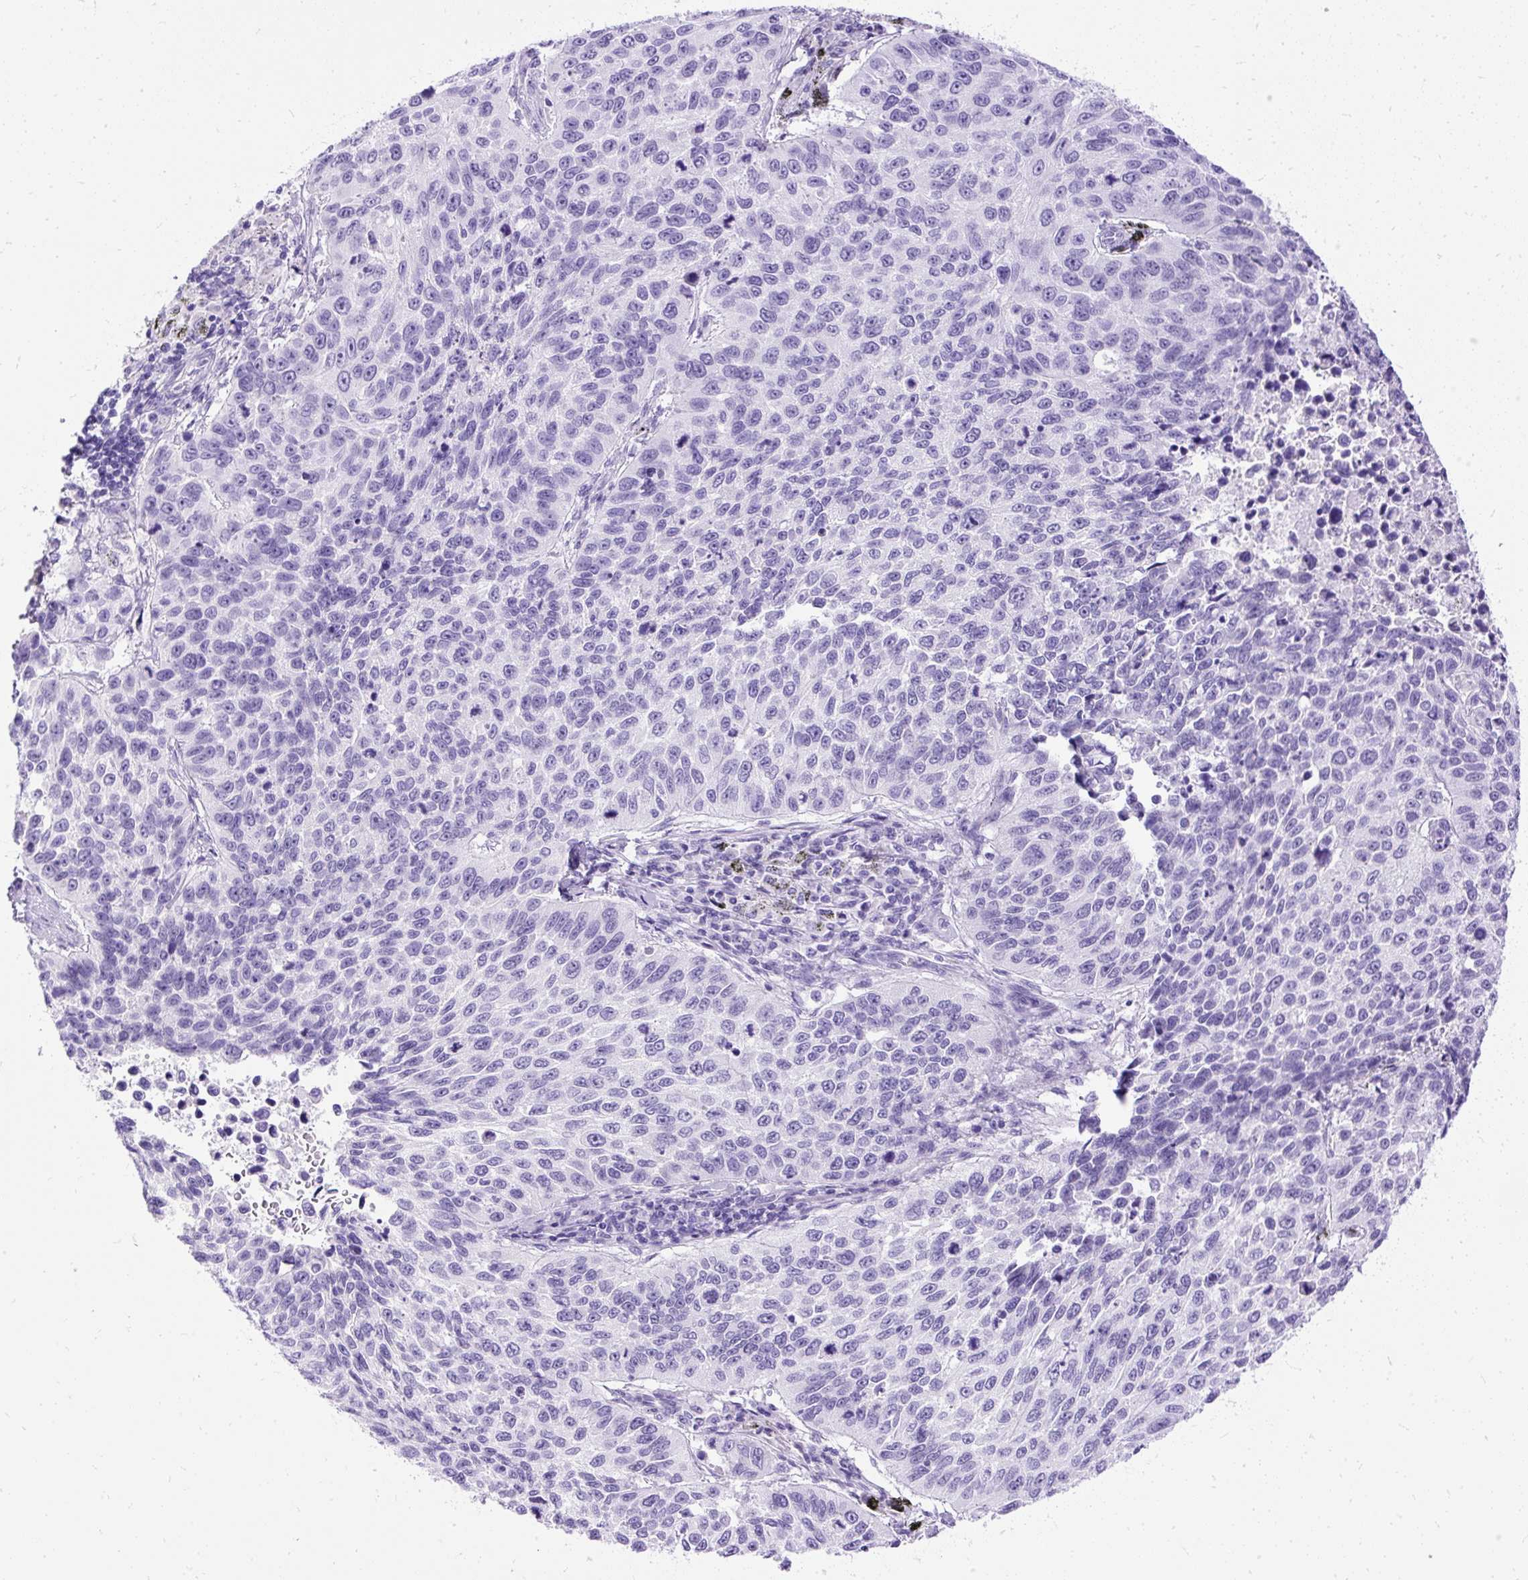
{"staining": {"intensity": "negative", "quantity": "none", "location": "none"}, "tissue": "lung cancer", "cell_type": "Tumor cells", "image_type": "cancer", "snomed": [{"axis": "morphology", "description": "Squamous cell carcinoma, NOS"}, {"axis": "topography", "description": "Lung"}], "caption": "Immunohistochemical staining of human lung squamous cell carcinoma shows no significant staining in tumor cells.", "gene": "HEY1", "patient": {"sex": "male", "age": 62}}